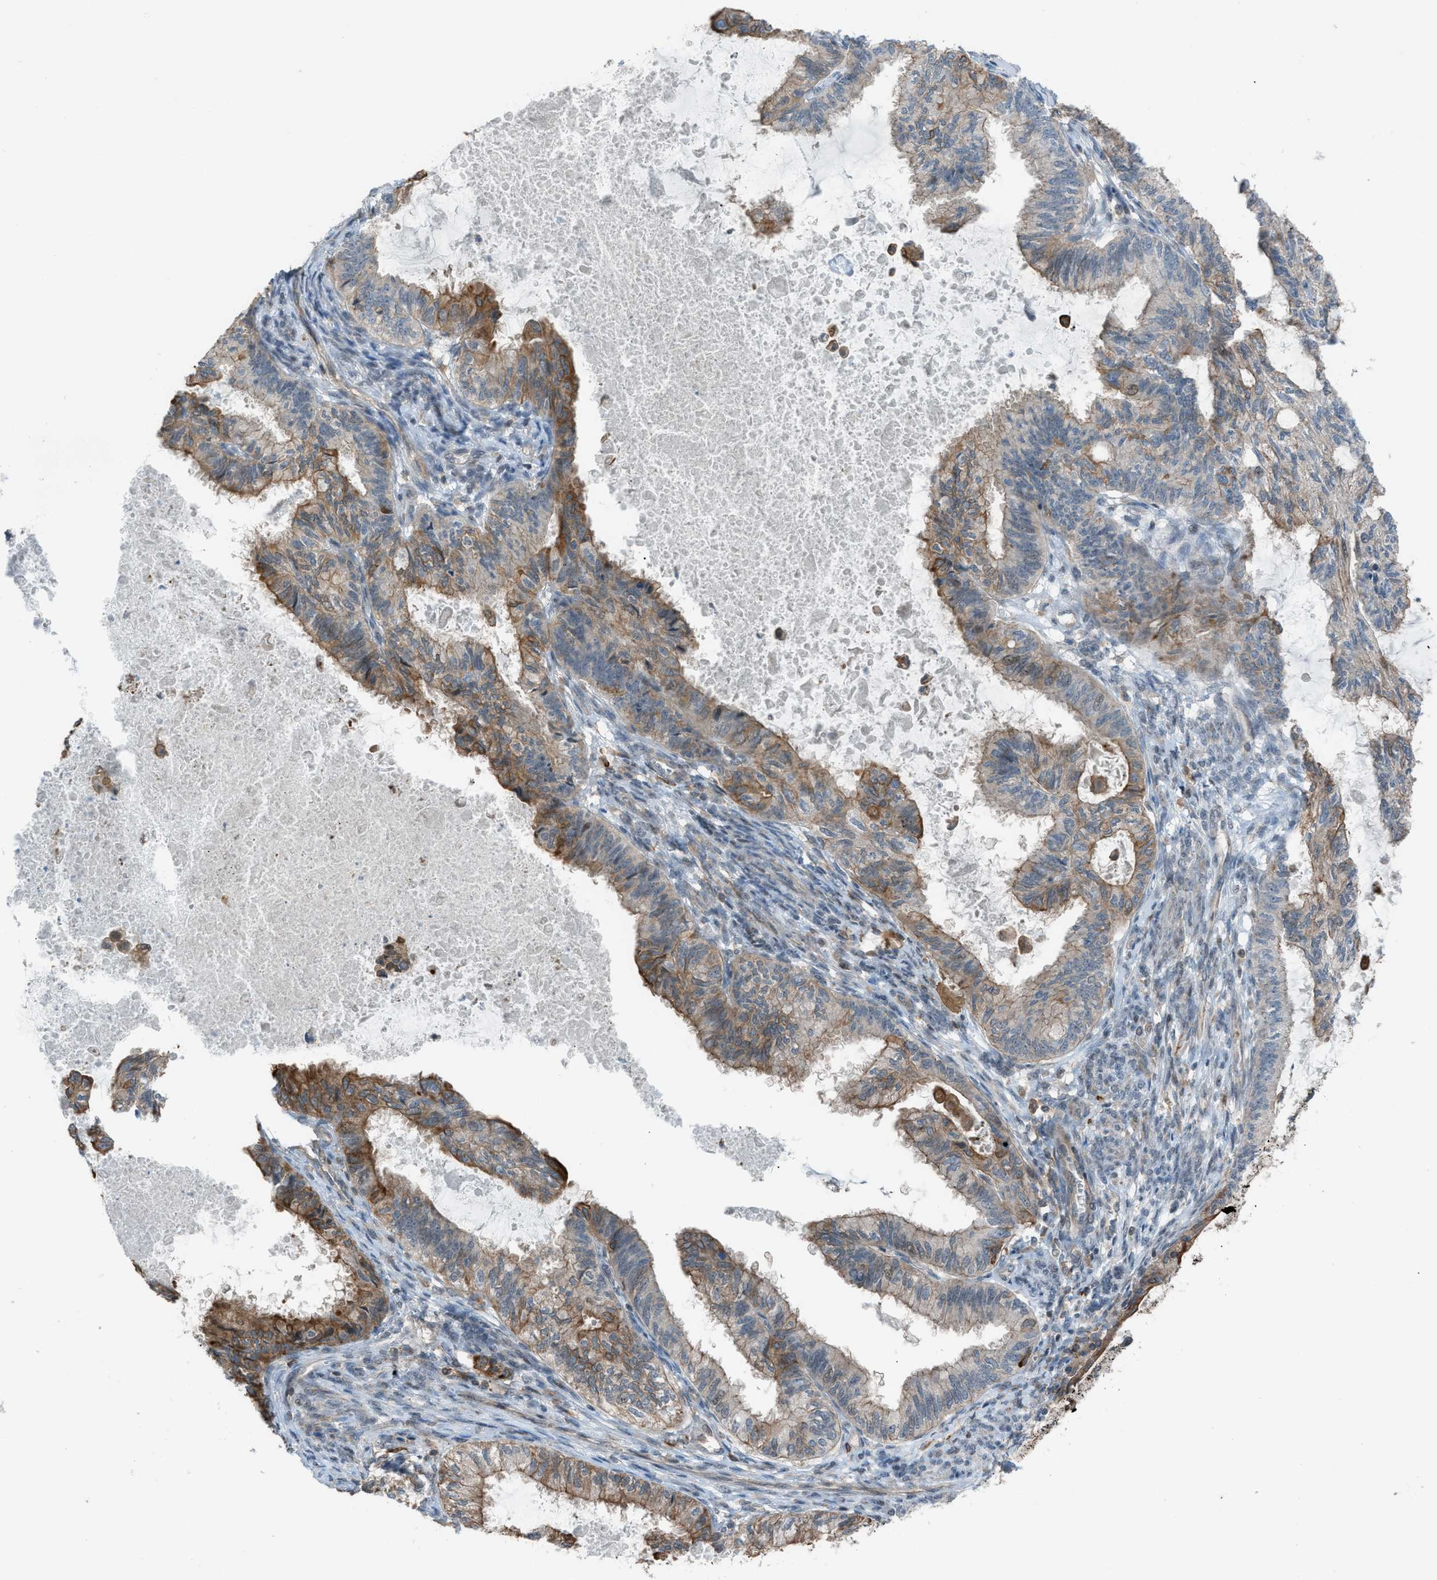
{"staining": {"intensity": "moderate", "quantity": ">75%", "location": "cytoplasmic/membranous"}, "tissue": "cervical cancer", "cell_type": "Tumor cells", "image_type": "cancer", "snomed": [{"axis": "morphology", "description": "Normal tissue, NOS"}, {"axis": "morphology", "description": "Adenocarcinoma, NOS"}, {"axis": "topography", "description": "Cervix"}, {"axis": "topography", "description": "Endometrium"}], "caption": "Protein positivity by IHC demonstrates moderate cytoplasmic/membranous expression in approximately >75% of tumor cells in cervical adenocarcinoma.", "gene": "DYRK1A", "patient": {"sex": "female", "age": 86}}